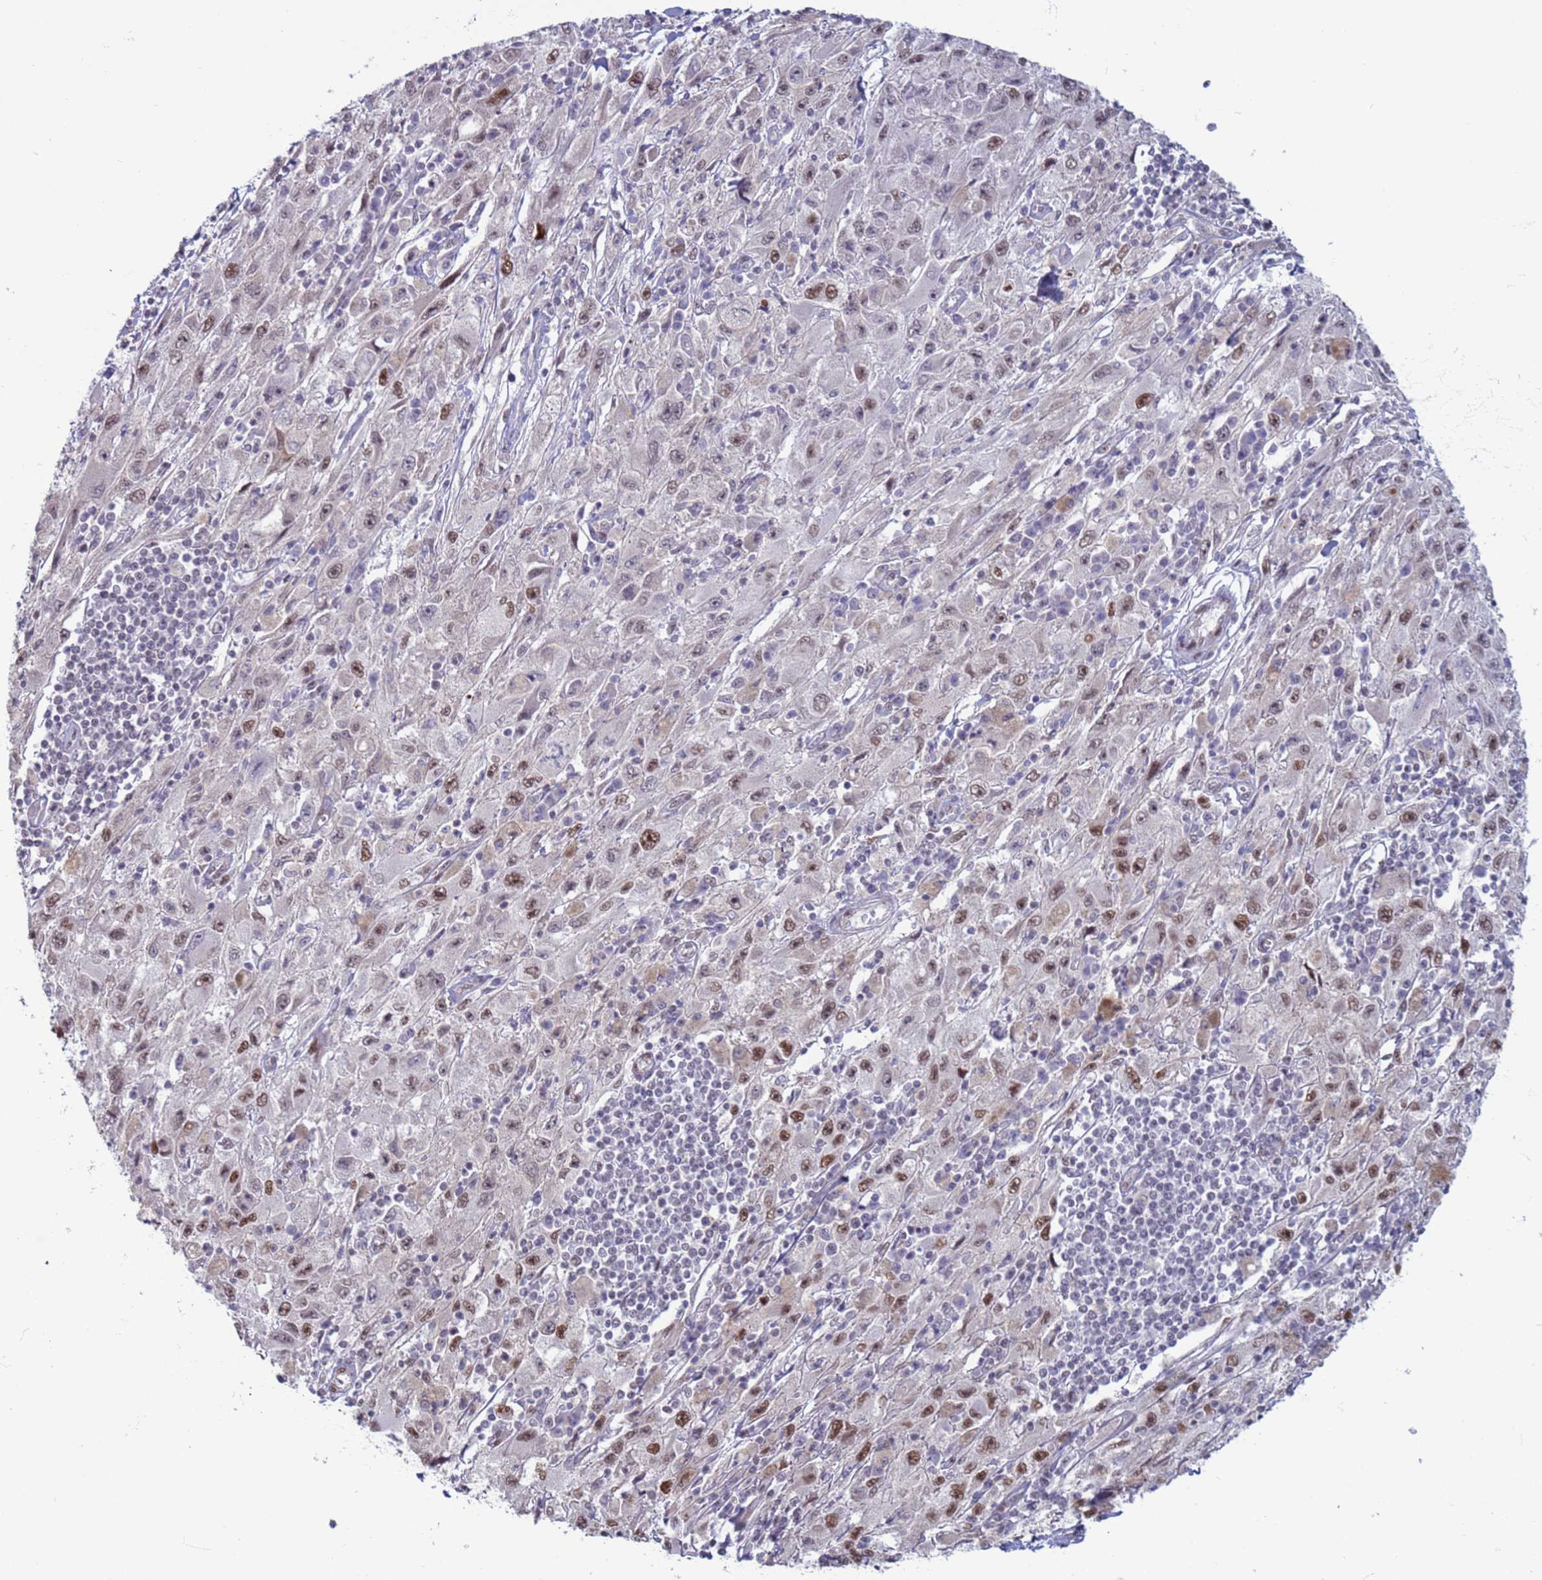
{"staining": {"intensity": "moderate", "quantity": "25%-75%", "location": "nuclear"}, "tissue": "melanoma", "cell_type": "Tumor cells", "image_type": "cancer", "snomed": [{"axis": "morphology", "description": "Malignant melanoma, Metastatic site"}, {"axis": "topography", "description": "Skin"}], "caption": "Malignant melanoma (metastatic site) stained for a protein displays moderate nuclear positivity in tumor cells. (DAB = brown stain, brightfield microscopy at high magnification).", "gene": "SAE1", "patient": {"sex": "male", "age": 53}}